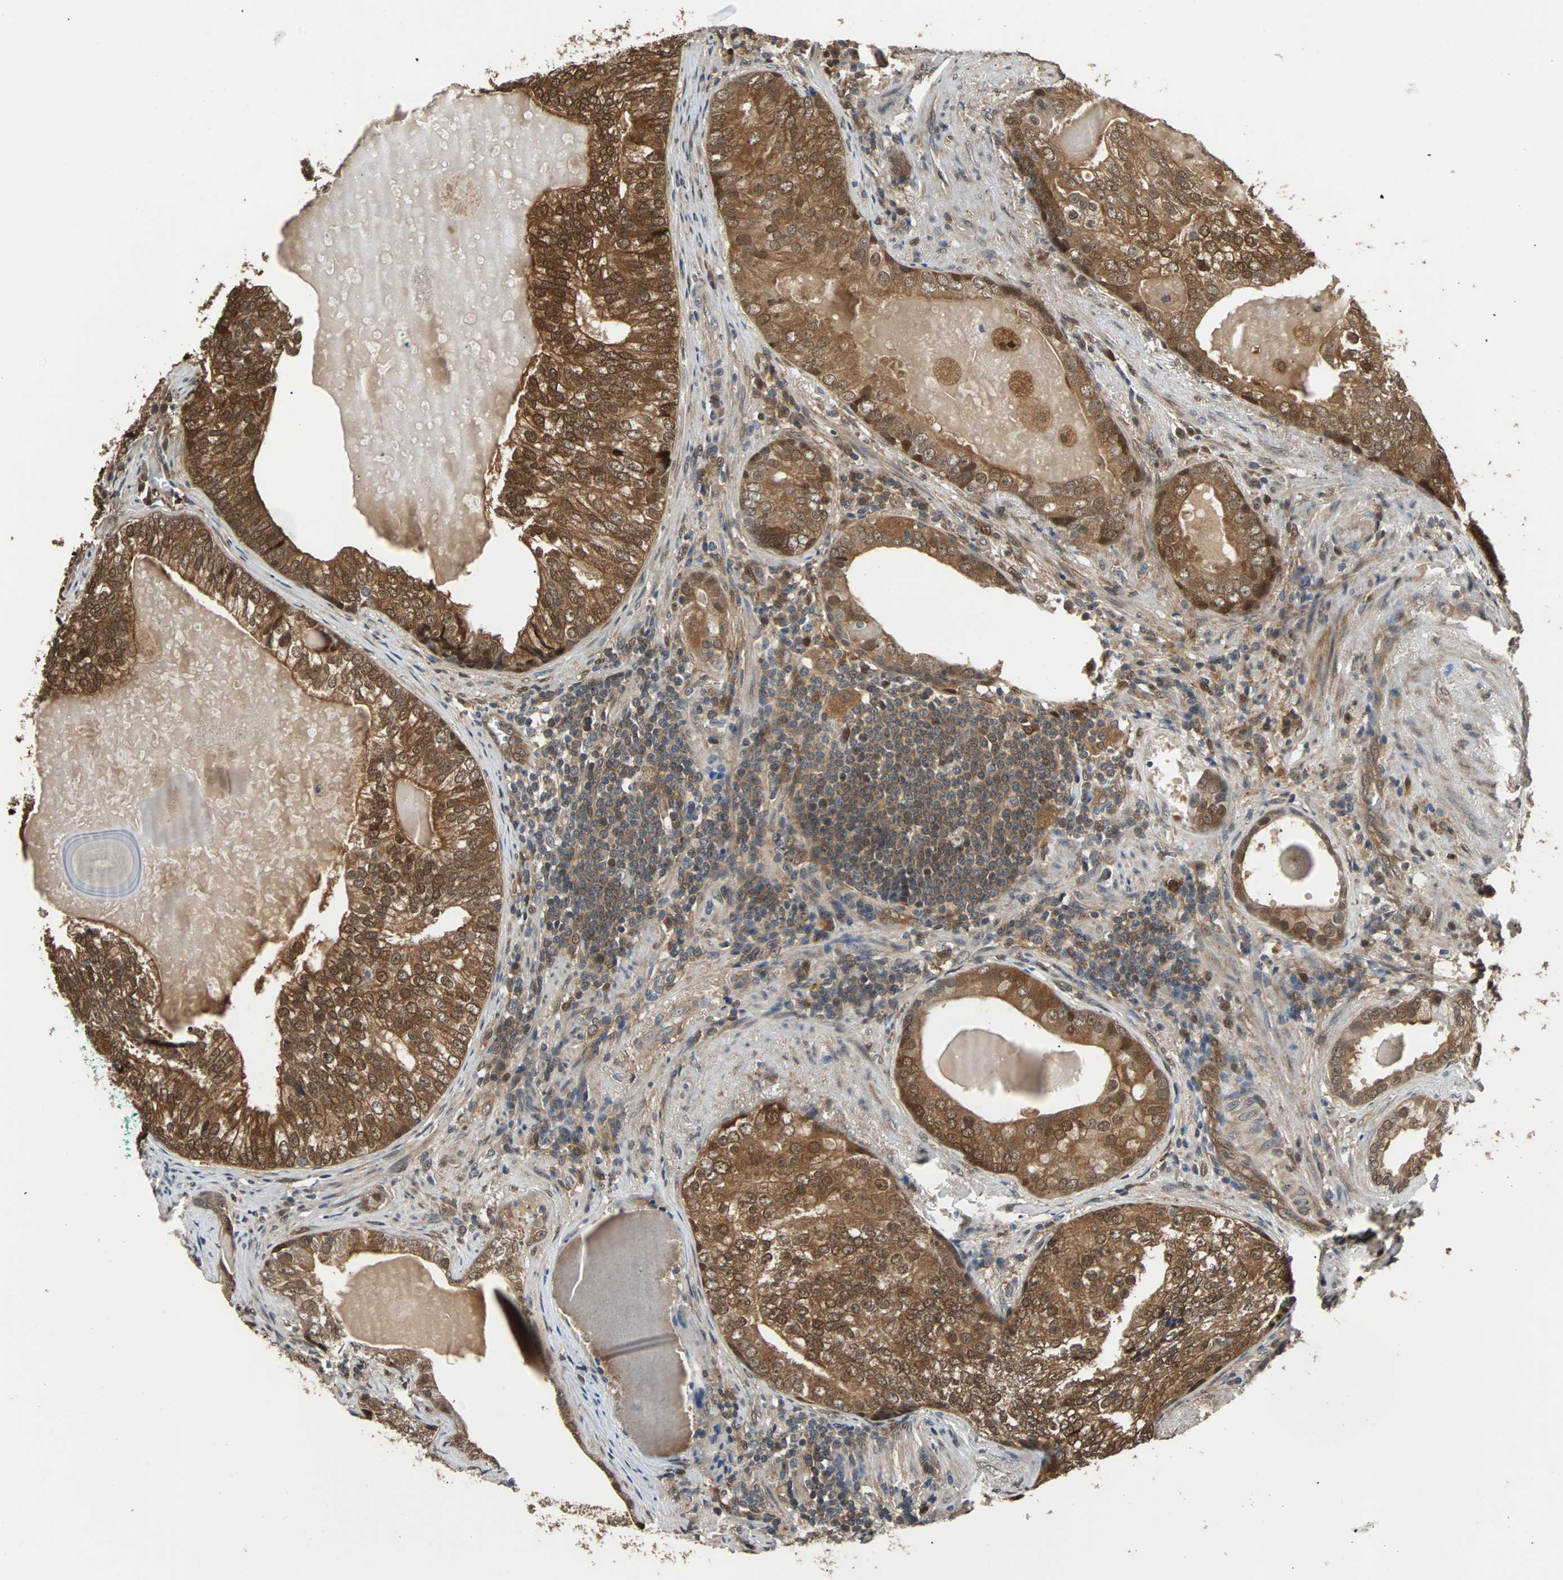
{"staining": {"intensity": "strong", "quantity": ">75%", "location": "cytoplasmic/membranous,nuclear"}, "tissue": "prostate cancer", "cell_type": "Tumor cells", "image_type": "cancer", "snomed": [{"axis": "morphology", "description": "Adenocarcinoma, High grade"}, {"axis": "topography", "description": "Prostate"}], "caption": "Adenocarcinoma (high-grade) (prostate) stained with DAB IHC reveals high levels of strong cytoplasmic/membranous and nuclear positivity in about >75% of tumor cells. (DAB (3,3'-diaminobenzidine) IHC, brown staining for protein, blue staining for nuclei).", "gene": "PRDX6", "patient": {"sex": "male", "age": 66}}